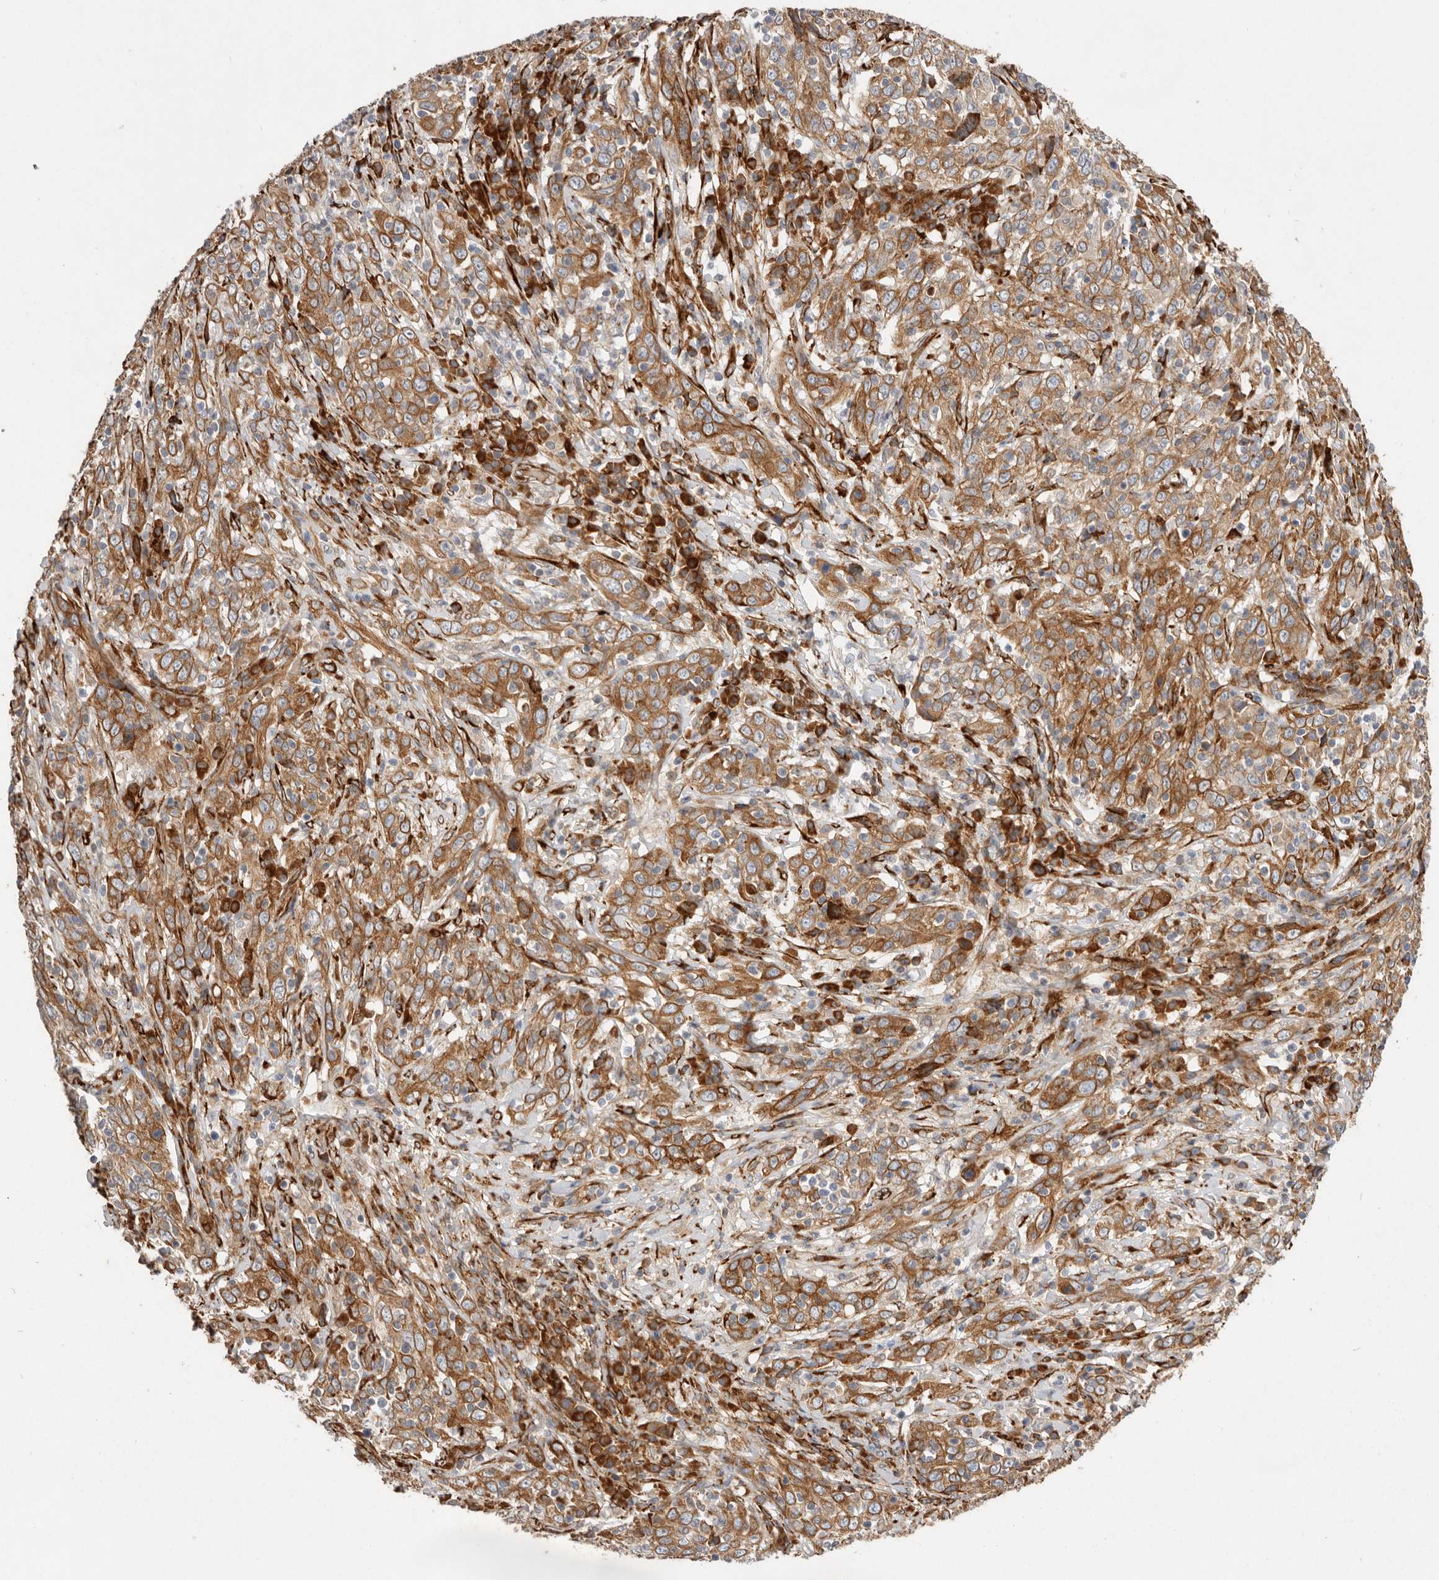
{"staining": {"intensity": "moderate", "quantity": ">75%", "location": "cytoplasmic/membranous"}, "tissue": "cervical cancer", "cell_type": "Tumor cells", "image_type": "cancer", "snomed": [{"axis": "morphology", "description": "Squamous cell carcinoma, NOS"}, {"axis": "topography", "description": "Cervix"}], "caption": "Protein analysis of cervical cancer (squamous cell carcinoma) tissue demonstrates moderate cytoplasmic/membranous expression in approximately >75% of tumor cells.", "gene": "WDTC1", "patient": {"sex": "female", "age": 46}}